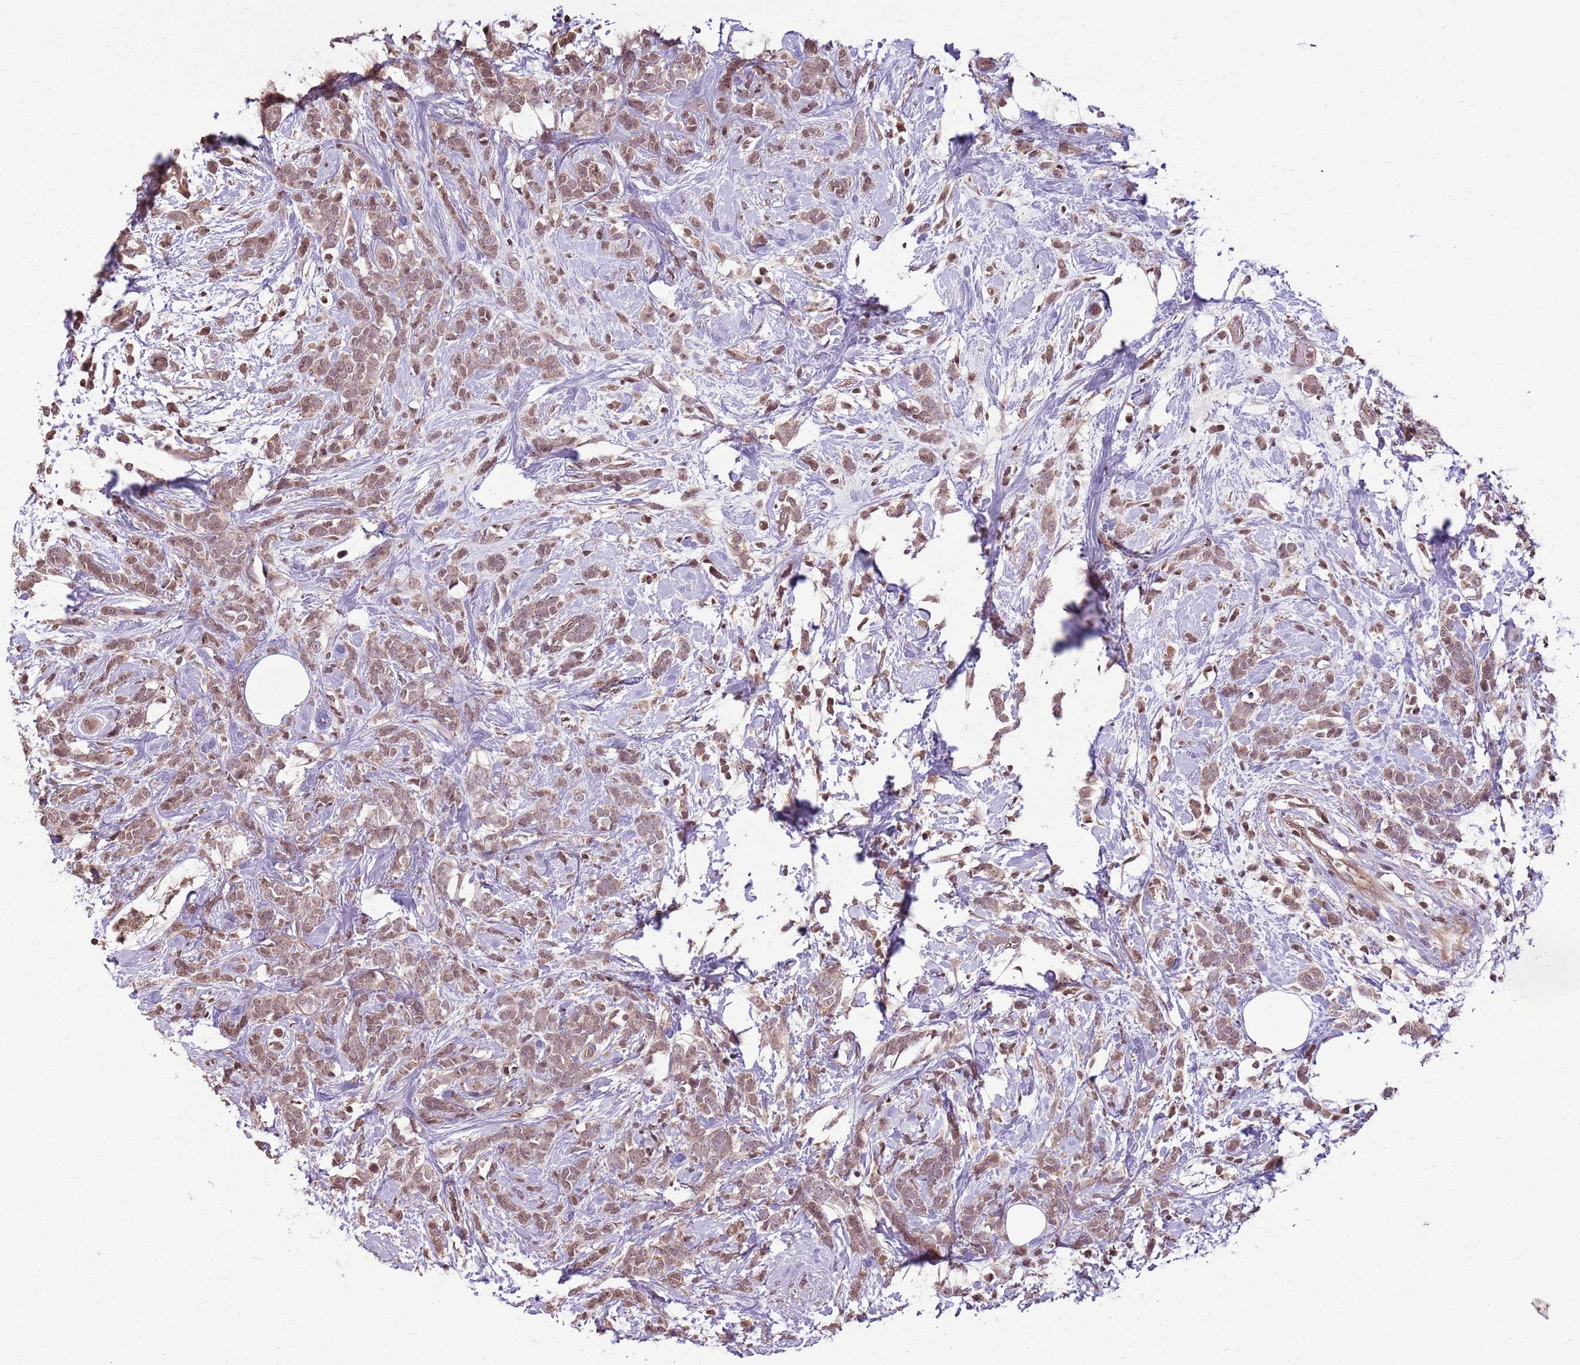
{"staining": {"intensity": "weak", "quantity": ">75%", "location": "cytoplasmic/membranous,nuclear"}, "tissue": "breast cancer", "cell_type": "Tumor cells", "image_type": "cancer", "snomed": [{"axis": "morphology", "description": "Lobular carcinoma"}, {"axis": "topography", "description": "Breast"}], "caption": "A histopathology image of human breast cancer (lobular carcinoma) stained for a protein exhibits weak cytoplasmic/membranous and nuclear brown staining in tumor cells.", "gene": "CAPN9", "patient": {"sex": "female", "age": 58}}